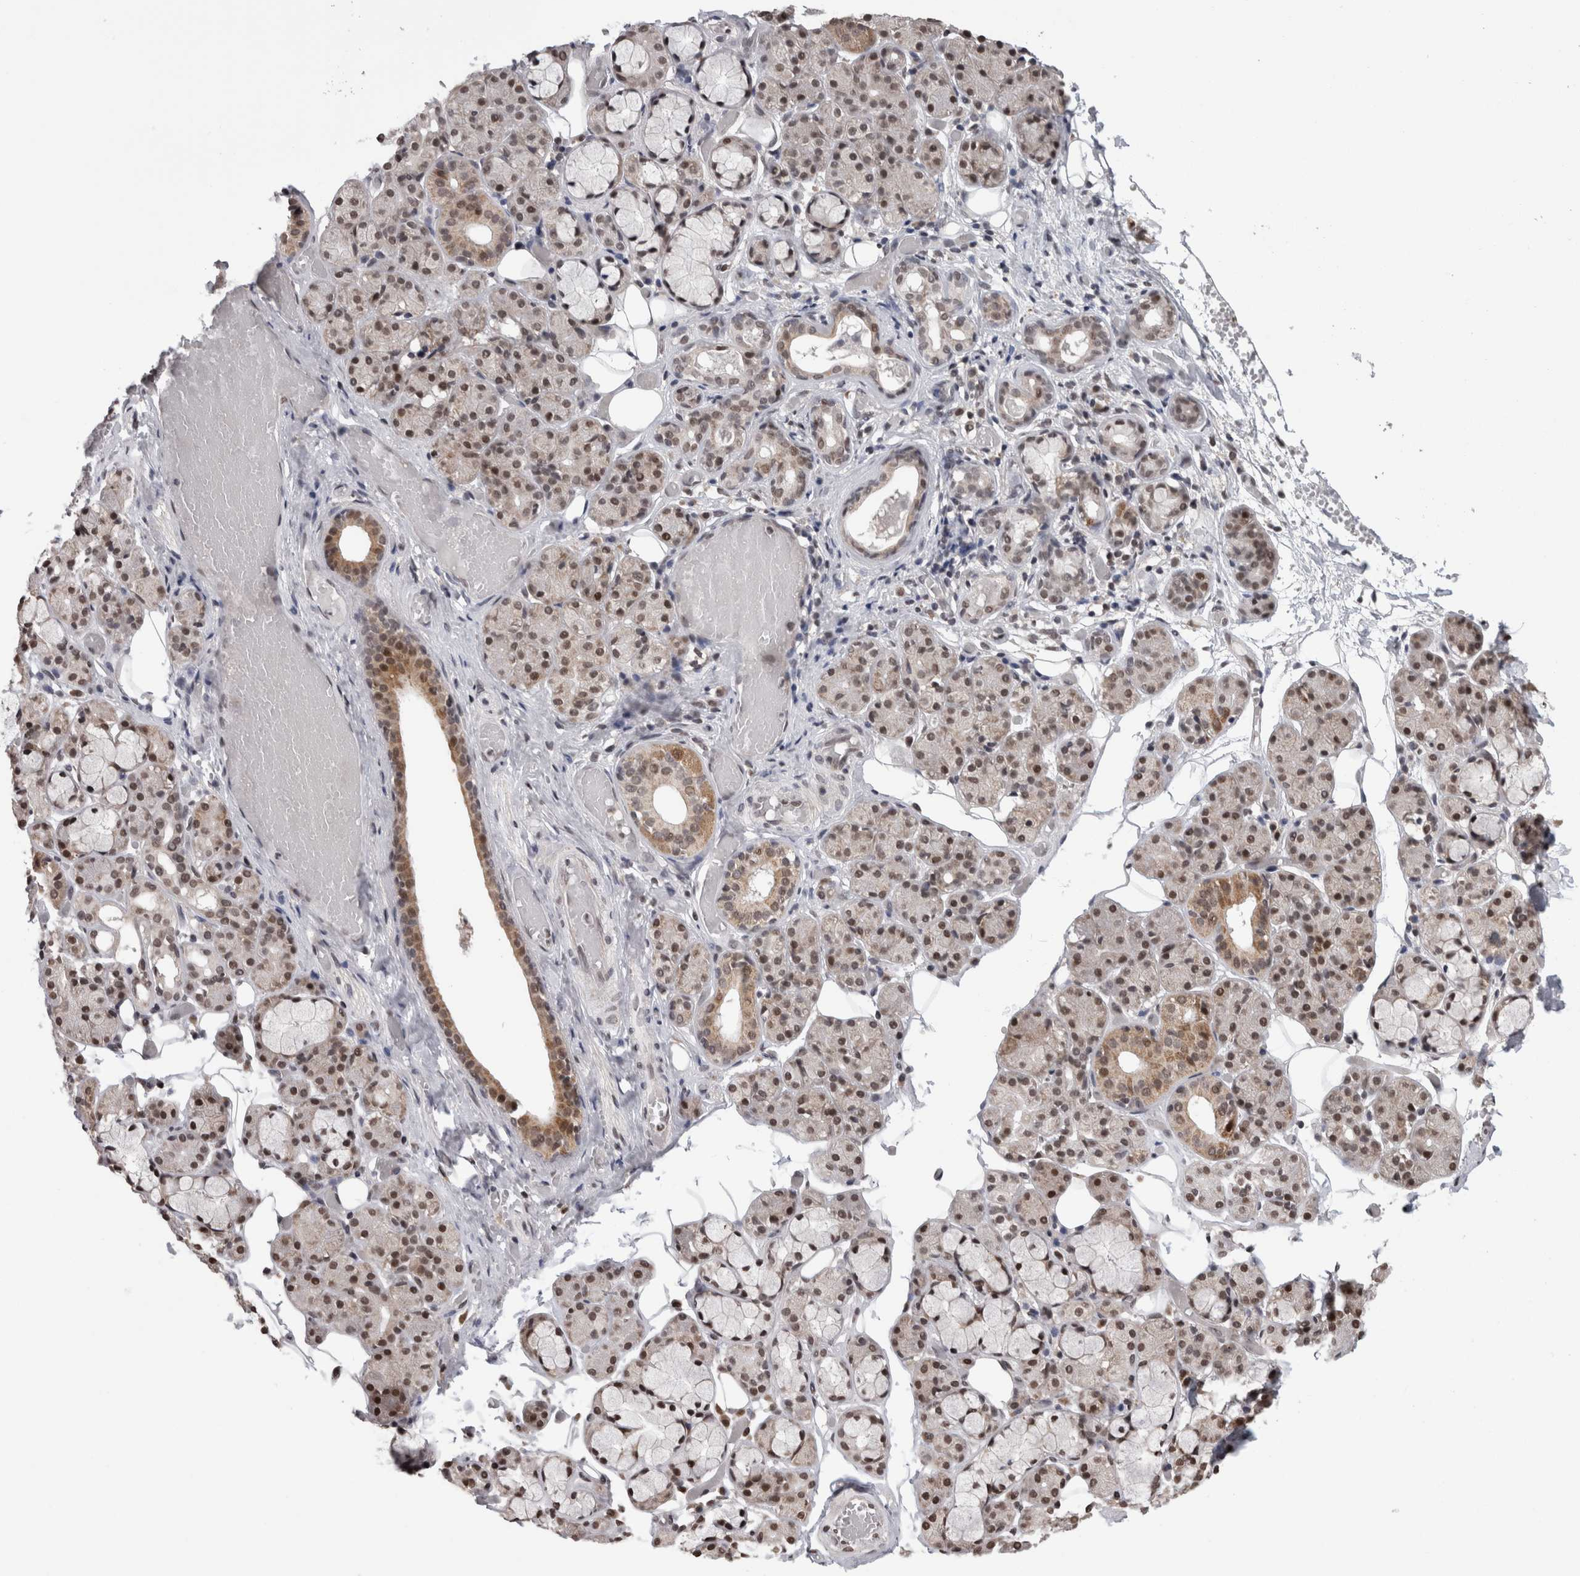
{"staining": {"intensity": "moderate", "quantity": "25%-75%", "location": "cytoplasmic/membranous,nuclear"}, "tissue": "salivary gland", "cell_type": "Glandular cells", "image_type": "normal", "snomed": [{"axis": "morphology", "description": "Normal tissue, NOS"}, {"axis": "topography", "description": "Salivary gland"}], "caption": "Protein expression analysis of normal human salivary gland reveals moderate cytoplasmic/membranous,nuclear staining in about 25%-75% of glandular cells.", "gene": "ZBTB11", "patient": {"sex": "male", "age": 63}}